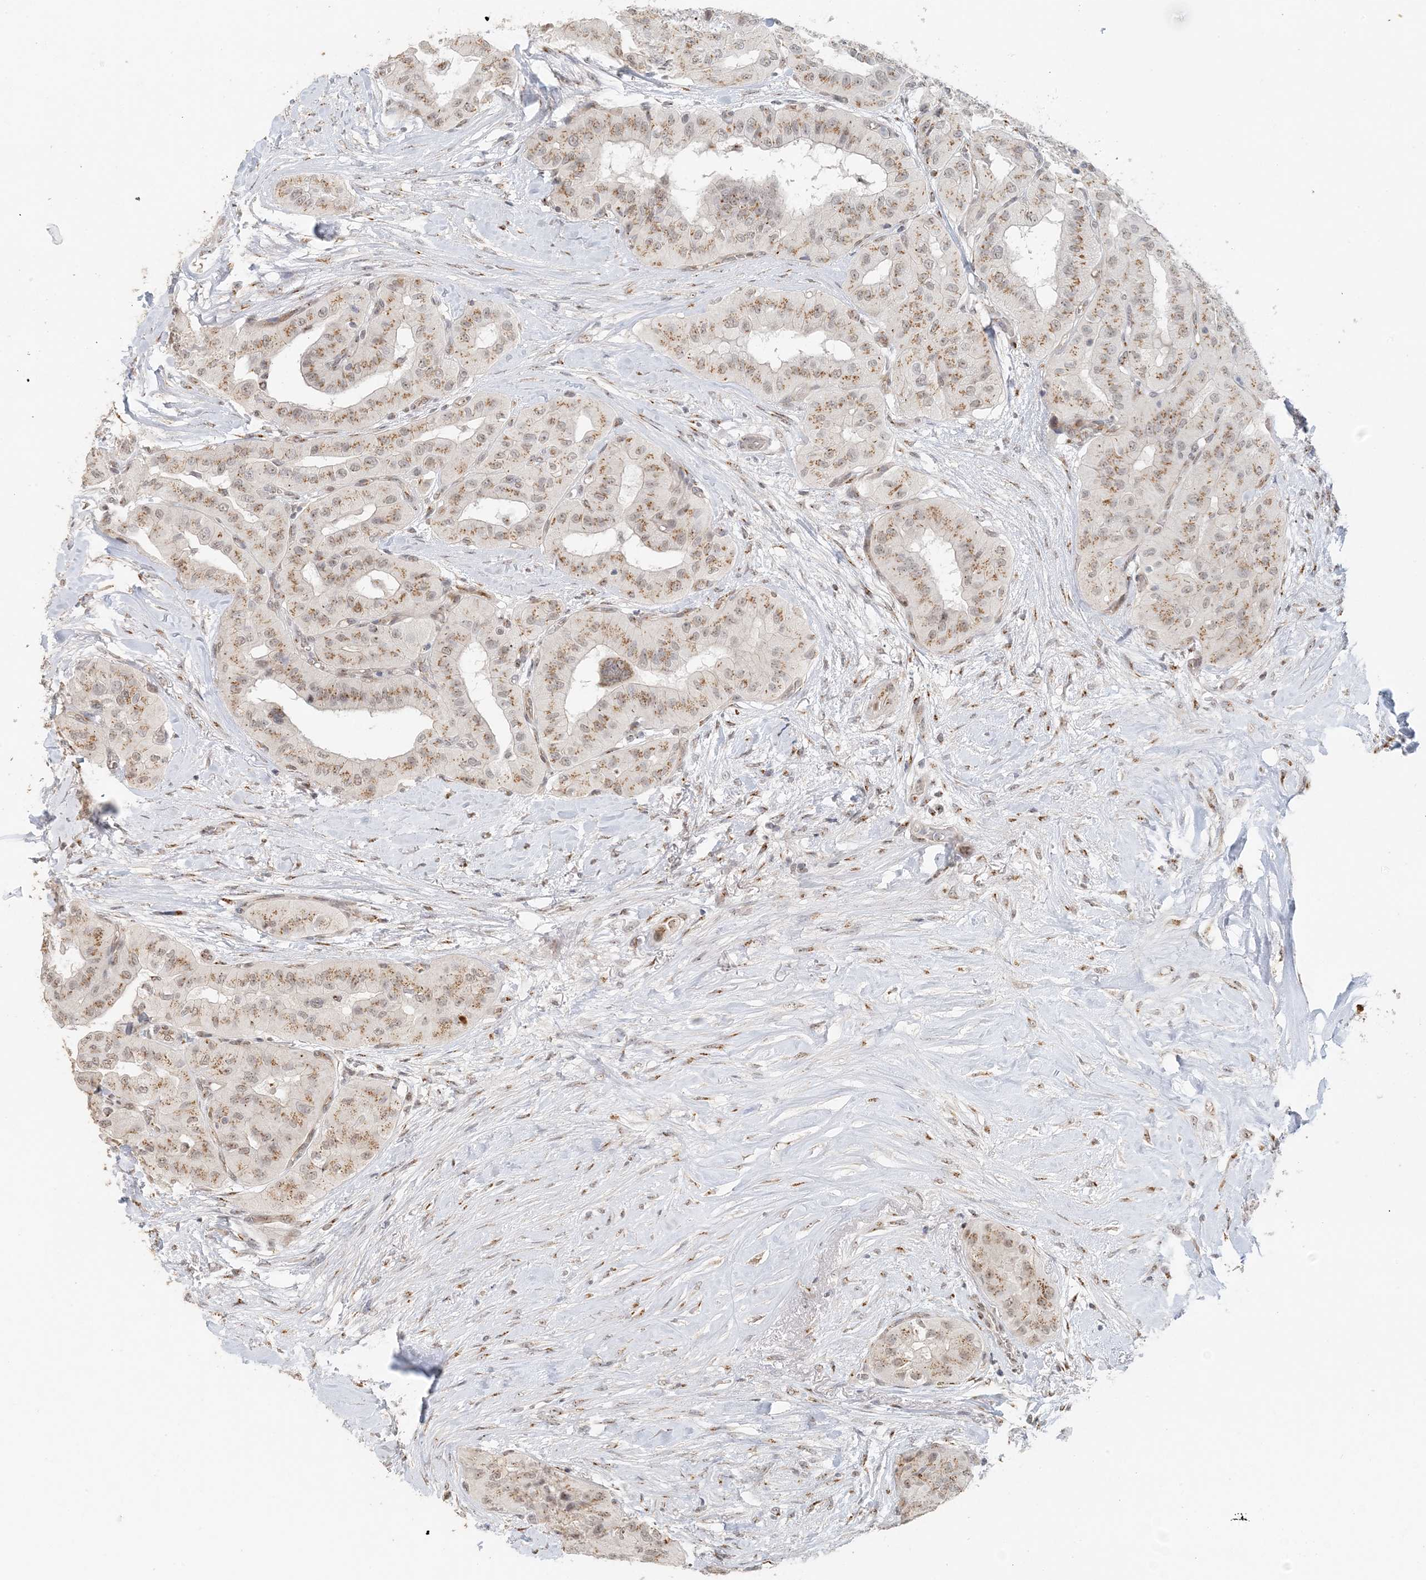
{"staining": {"intensity": "moderate", "quantity": ">75%", "location": "cytoplasmic/membranous"}, "tissue": "thyroid cancer", "cell_type": "Tumor cells", "image_type": "cancer", "snomed": [{"axis": "morphology", "description": "Papillary adenocarcinoma, NOS"}, {"axis": "topography", "description": "Thyroid gland"}], "caption": "Thyroid papillary adenocarcinoma was stained to show a protein in brown. There is medium levels of moderate cytoplasmic/membranous staining in approximately >75% of tumor cells.", "gene": "ZCCHC4", "patient": {"sex": "female", "age": 59}}